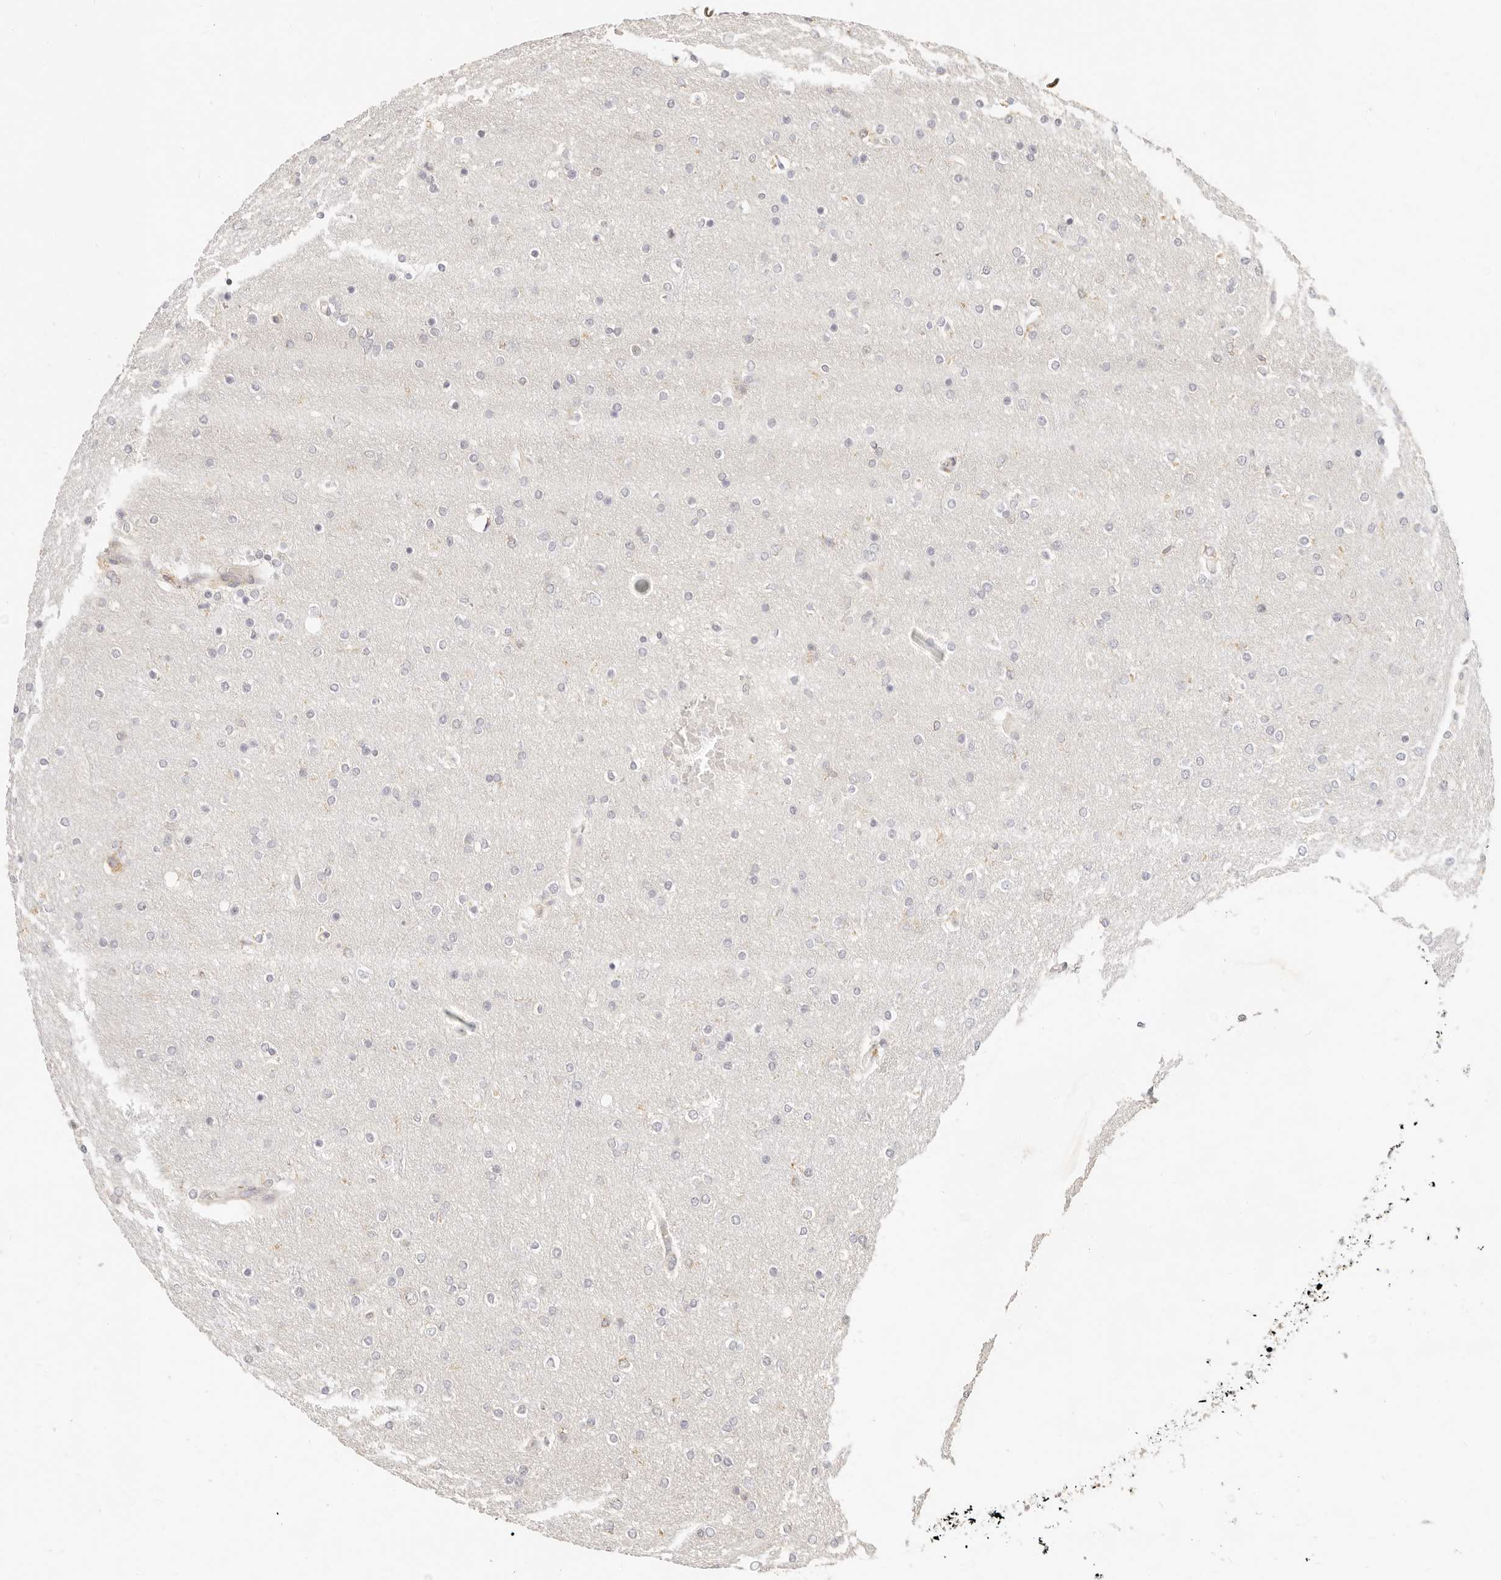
{"staining": {"intensity": "negative", "quantity": "none", "location": "none"}, "tissue": "glioma", "cell_type": "Tumor cells", "image_type": "cancer", "snomed": [{"axis": "morphology", "description": "Glioma, malignant, High grade"}, {"axis": "topography", "description": "Cerebral cortex"}], "caption": "DAB immunohistochemical staining of malignant glioma (high-grade) demonstrates no significant staining in tumor cells.", "gene": "TIMM17A", "patient": {"sex": "female", "age": 36}}